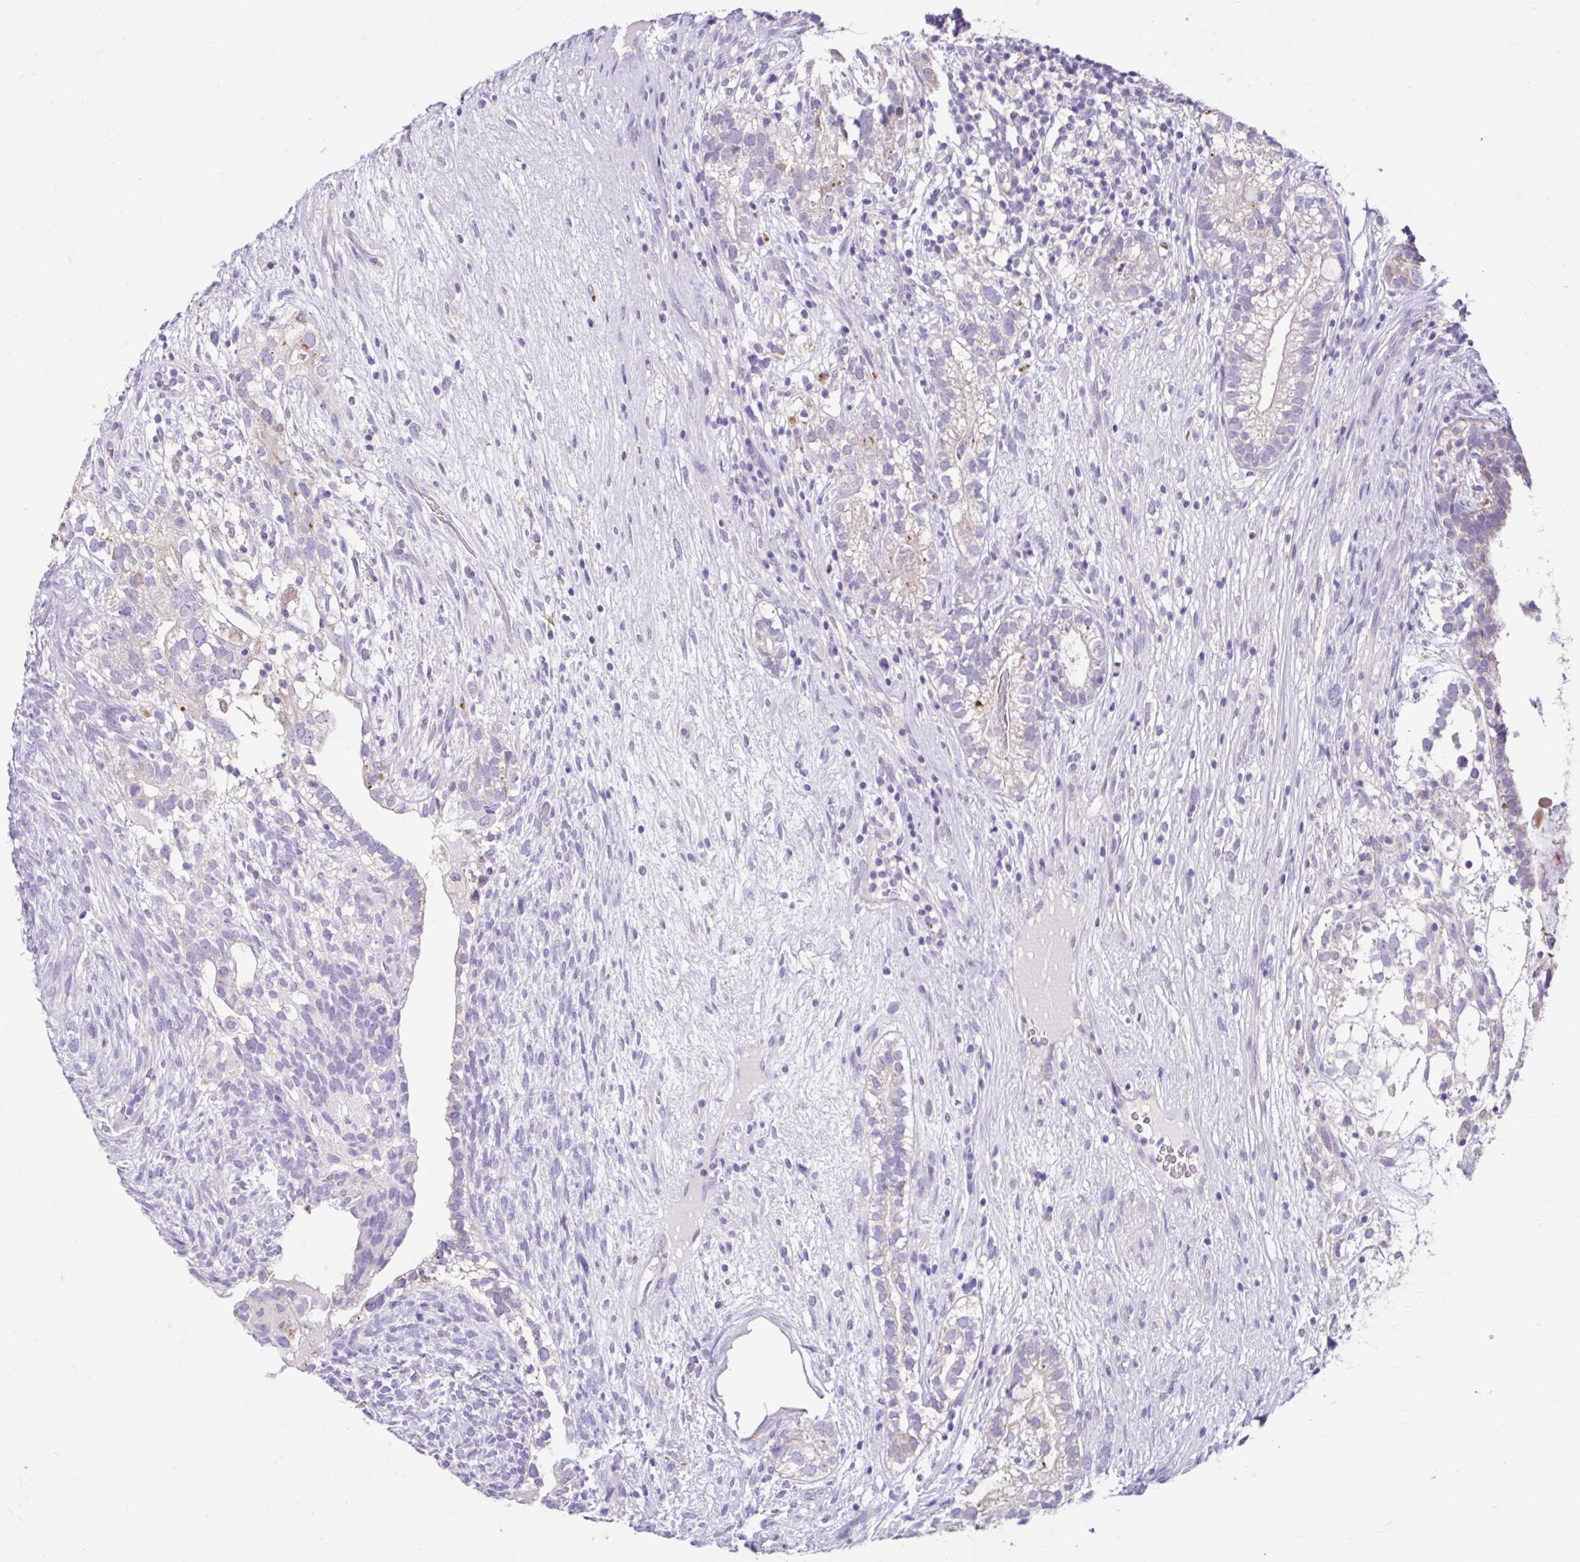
{"staining": {"intensity": "negative", "quantity": "none", "location": "none"}, "tissue": "testis cancer", "cell_type": "Tumor cells", "image_type": "cancer", "snomed": [{"axis": "morphology", "description": "Seminoma, NOS"}, {"axis": "morphology", "description": "Carcinoma, Embryonal, NOS"}, {"axis": "topography", "description": "Testis"}], "caption": "An IHC micrograph of embryonal carcinoma (testis) is shown. There is no staining in tumor cells of embryonal carcinoma (testis).", "gene": "ZNF33A", "patient": {"sex": "male", "age": 41}}